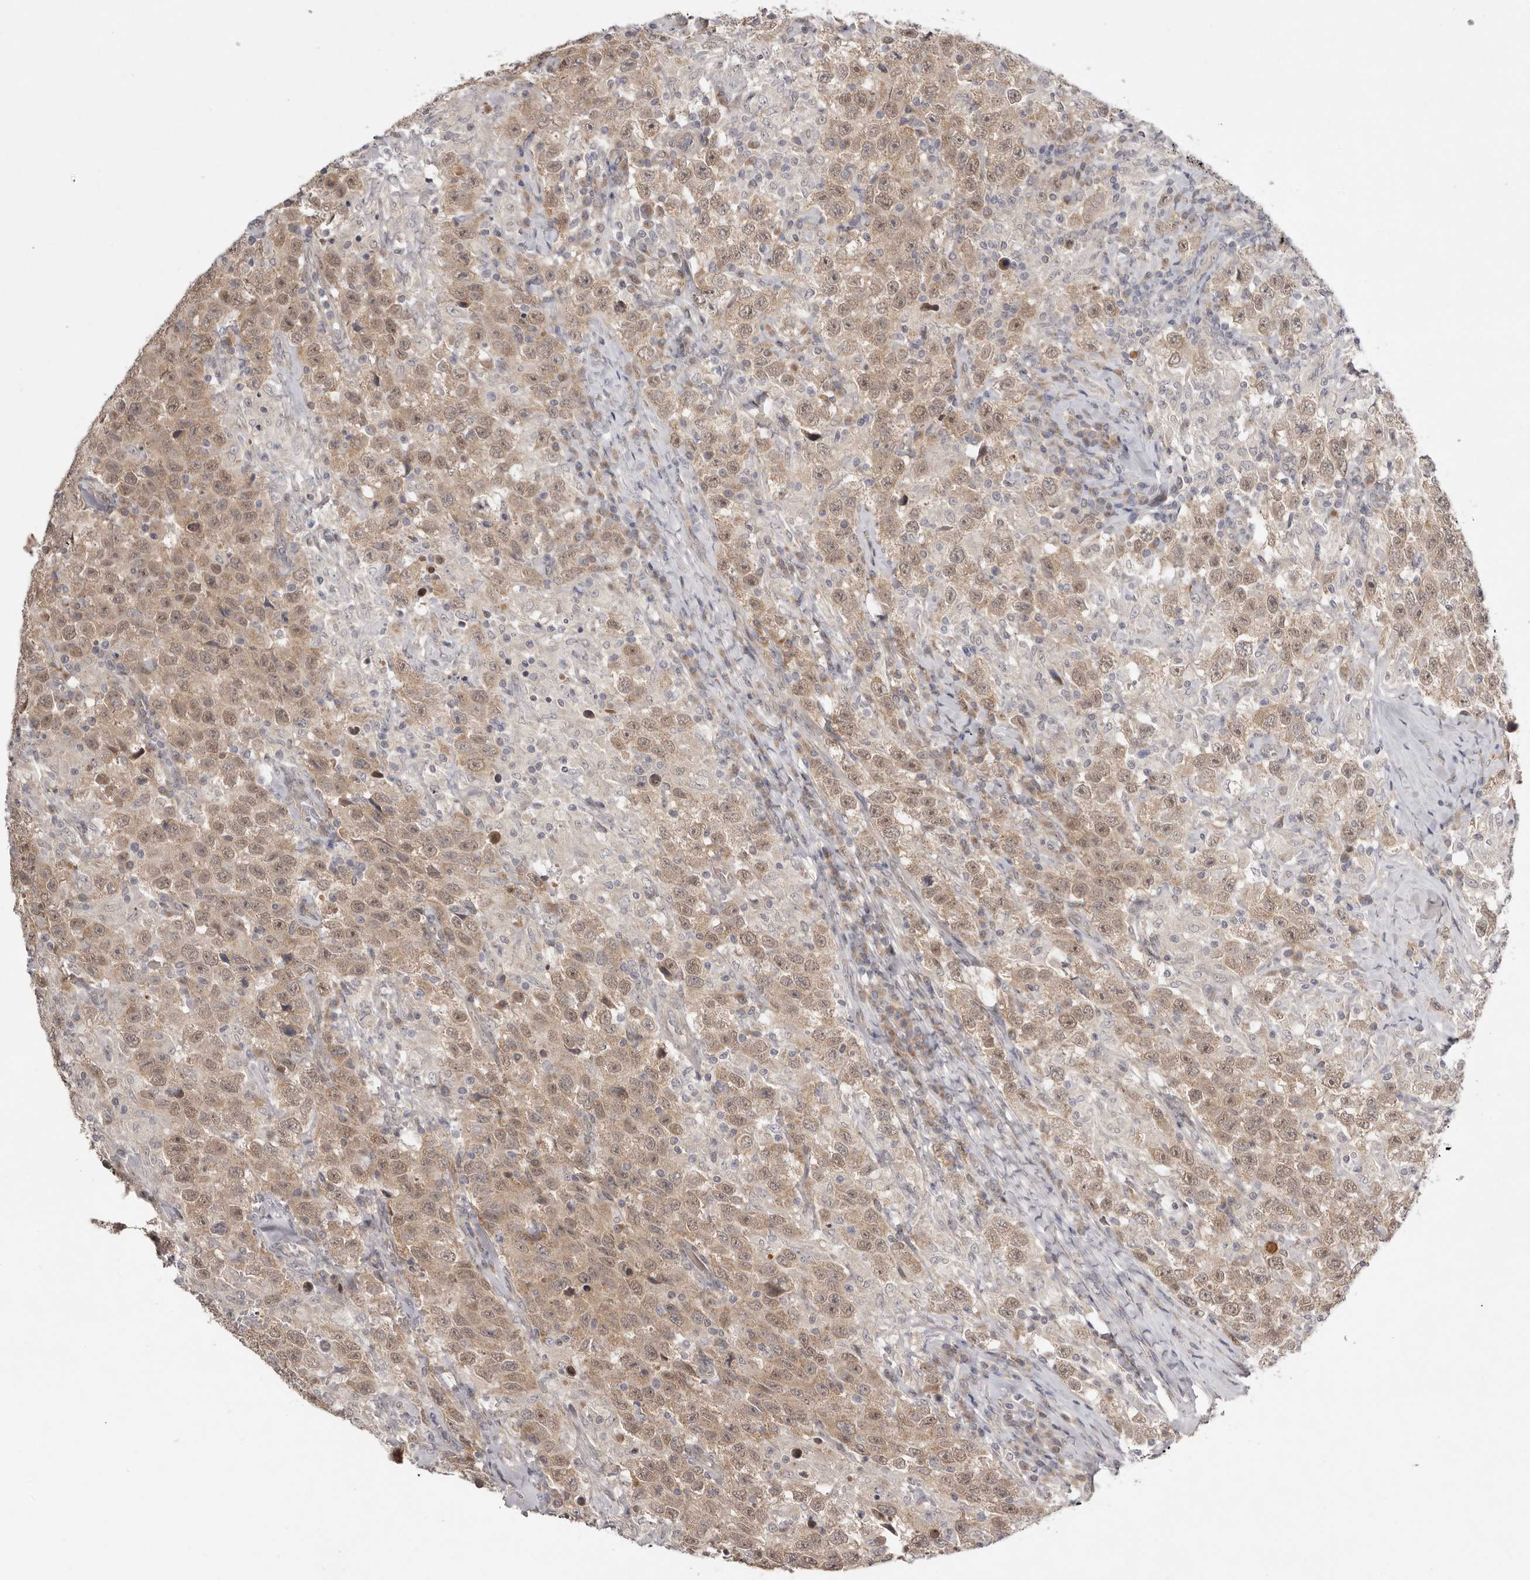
{"staining": {"intensity": "weak", "quantity": ">75%", "location": "cytoplasmic/membranous,nuclear"}, "tissue": "testis cancer", "cell_type": "Tumor cells", "image_type": "cancer", "snomed": [{"axis": "morphology", "description": "Seminoma, NOS"}, {"axis": "topography", "description": "Testis"}], "caption": "Immunohistochemical staining of testis cancer (seminoma) exhibits low levels of weak cytoplasmic/membranous and nuclear positivity in approximately >75% of tumor cells. (Stains: DAB (3,3'-diaminobenzidine) in brown, nuclei in blue, Microscopy: brightfield microscopy at high magnification).", "gene": "NSUN4", "patient": {"sex": "male", "age": 41}}